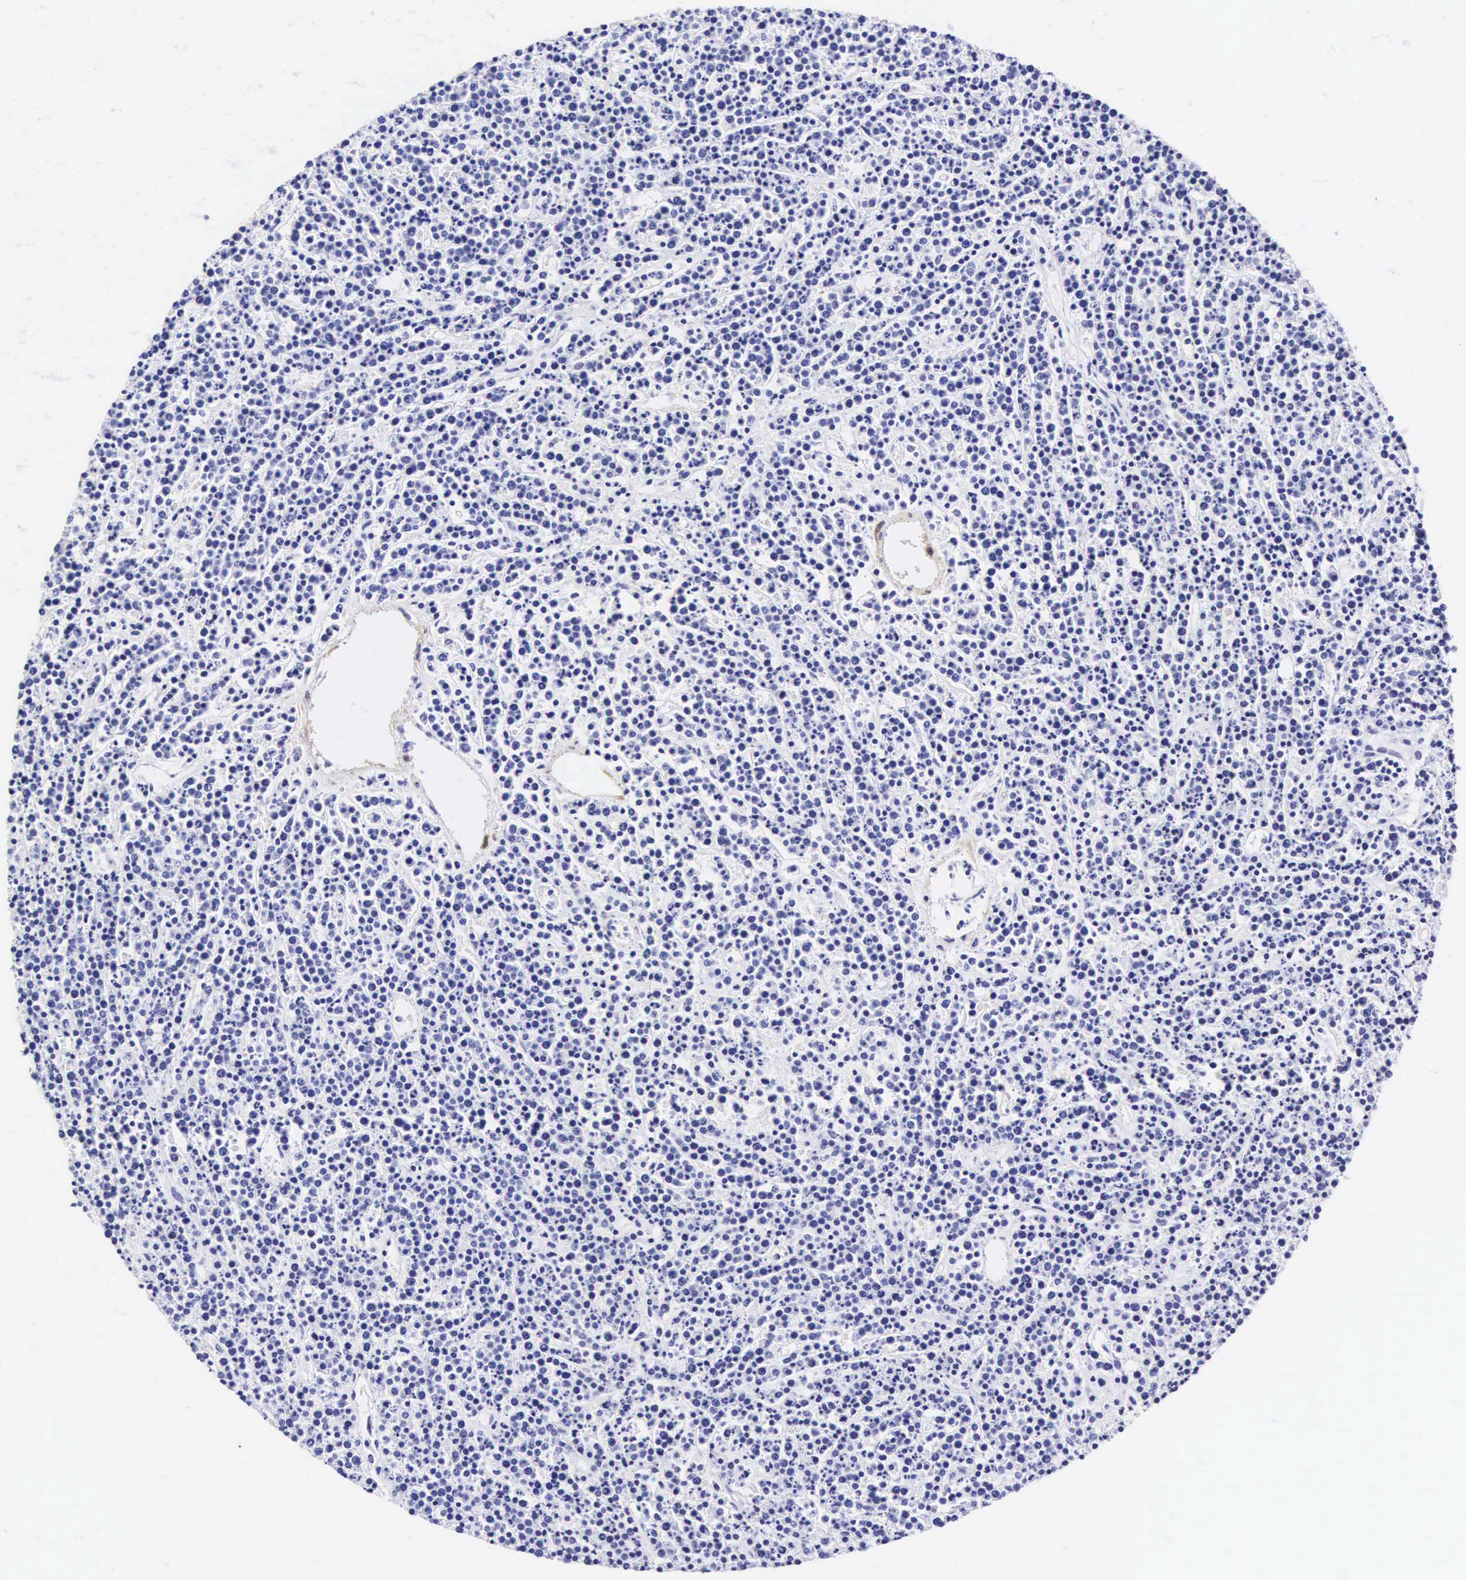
{"staining": {"intensity": "negative", "quantity": "none", "location": "none"}, "tissue": "lymphoma", "cell_type": "Tumor cells", "image_type": "cancer", "snomed": [{"axis": "morphology", "description": "Malignant lymphoma, non-Hodgkin's type, High grade"}, {"axis": "topography", "description": "Ovary"}], "caption": "Image shows no protein positivity in tumor cells of high-grade malignant lymphoma, non-Hodgkin's type tissue.", "gene": "CNN1", "patient": {"sex": "female", "age": 56}}